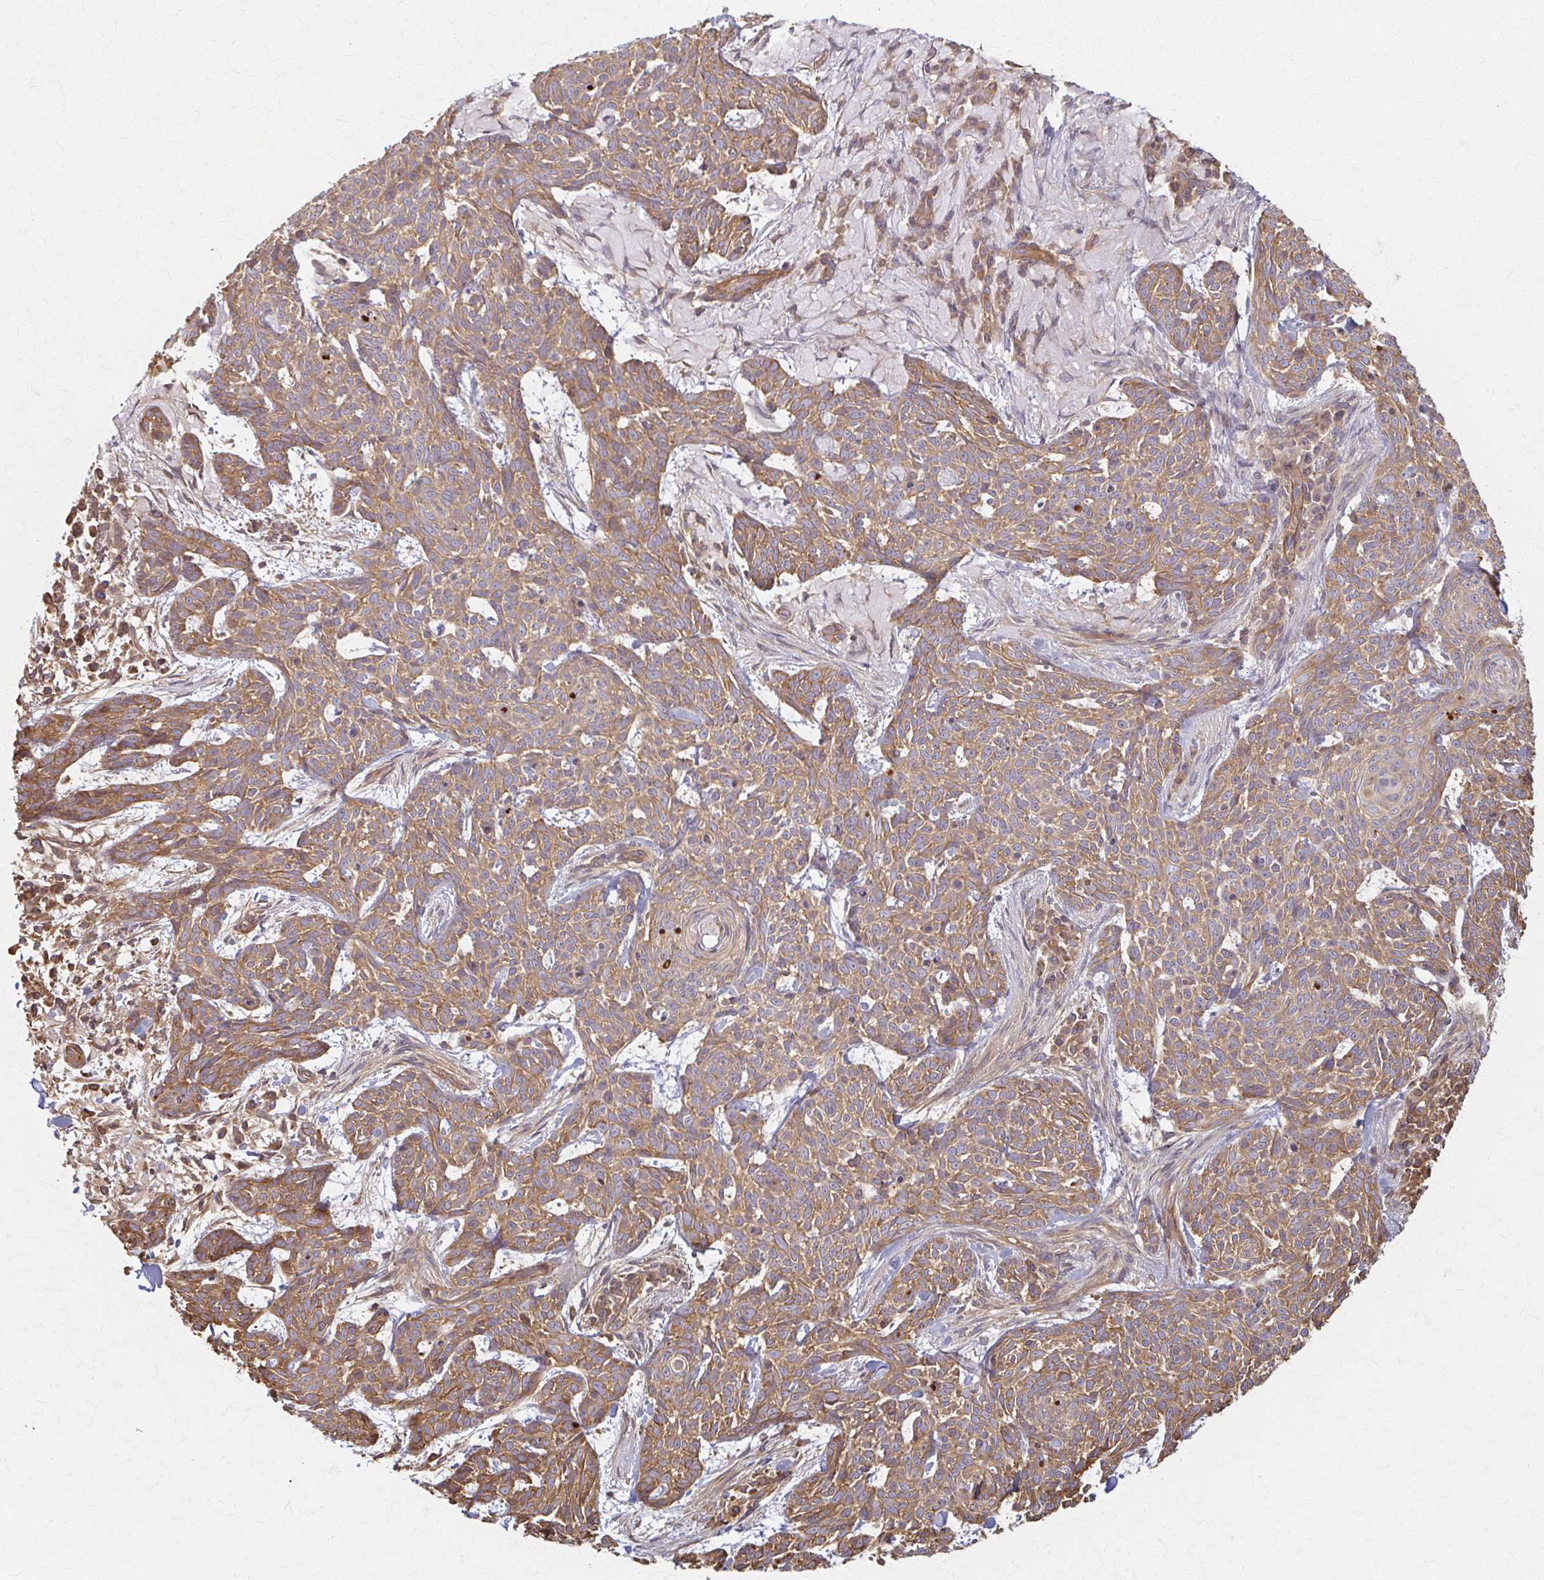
{"staining": {"intensity": "moderate", "quantity": ">75%", "location": "cytoplasmic/membranous"}, "tissue": "skin cancer", "cell_type": "Tumor cells", "image_type": "cancer", "snomed": [{"axis": "morphology", "description": "Basal cell carcinoma"}, {"axis": "topography", "description": "Skin"}], "caption": "Skin basal cell carcinoma tissue shows moderate cytoplasmic/membranous staining in approximately >75% of tumor cells", "gene": "ARHGAP35", "patient": {"sex": "female", "age": 93}}